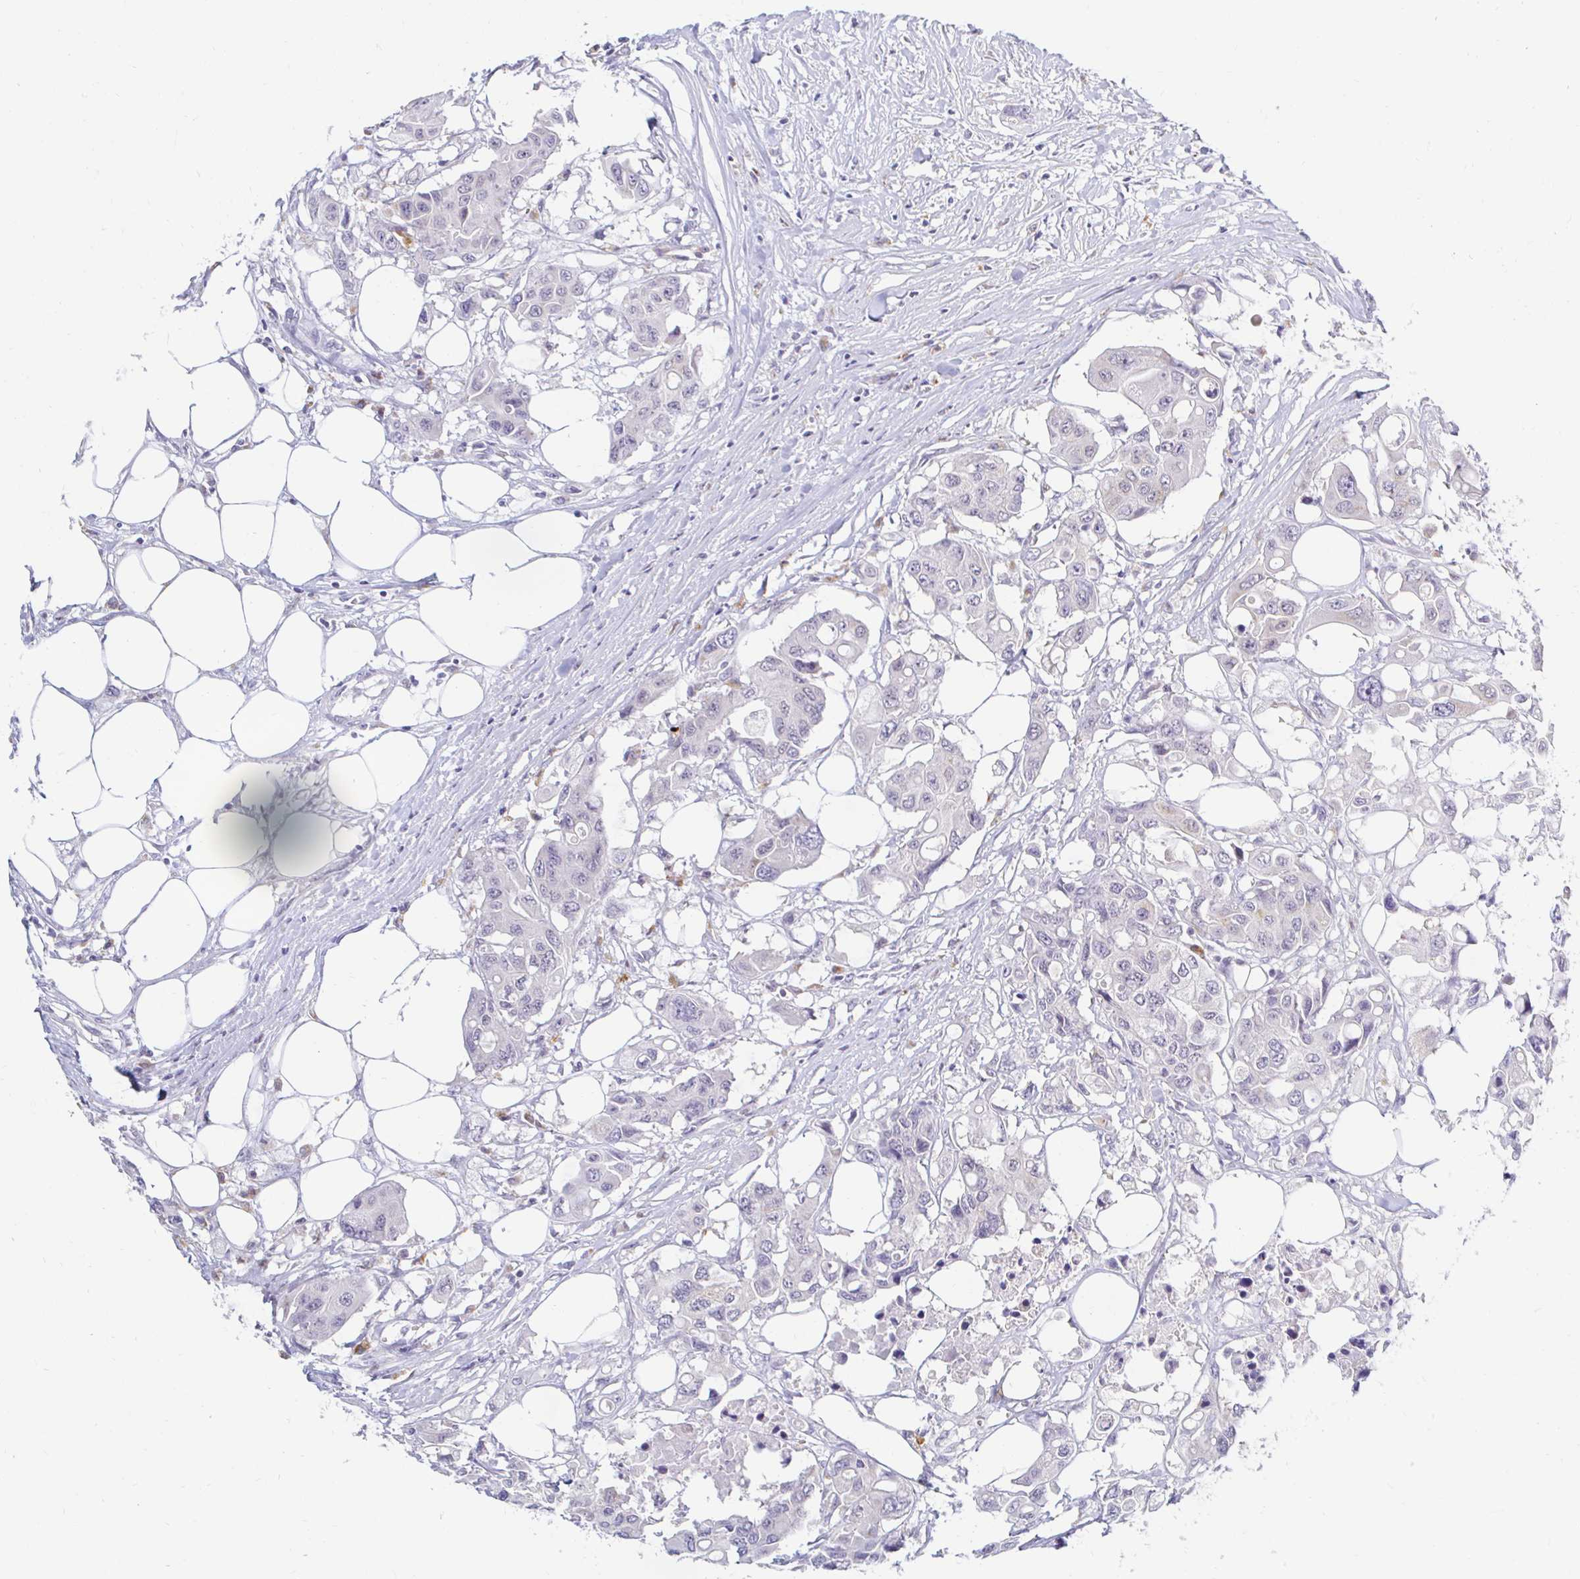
{"staining": {"intensity": "negative", "quantity": "none", "location": "none"}, "tissue": "colorectal cancer", "cell_type": "Tumor cells", "image_type": "cancer", "snomed": [{"axis": "morphology", "description": "Adenocarcinoma, NOS"}, {"axis": "topography", "description": "Colon"}], "caption": "High magnification brightfield microscopy of adenocarcinoma (colorectal) stained with DAB (3,3'-diaminobenzidine) (brown) and counterstained with hematoxylin (blue): tumor cells show no significant expression.", "gene": "OR51D1", "patient": {"sex": "male", "age": 77}}